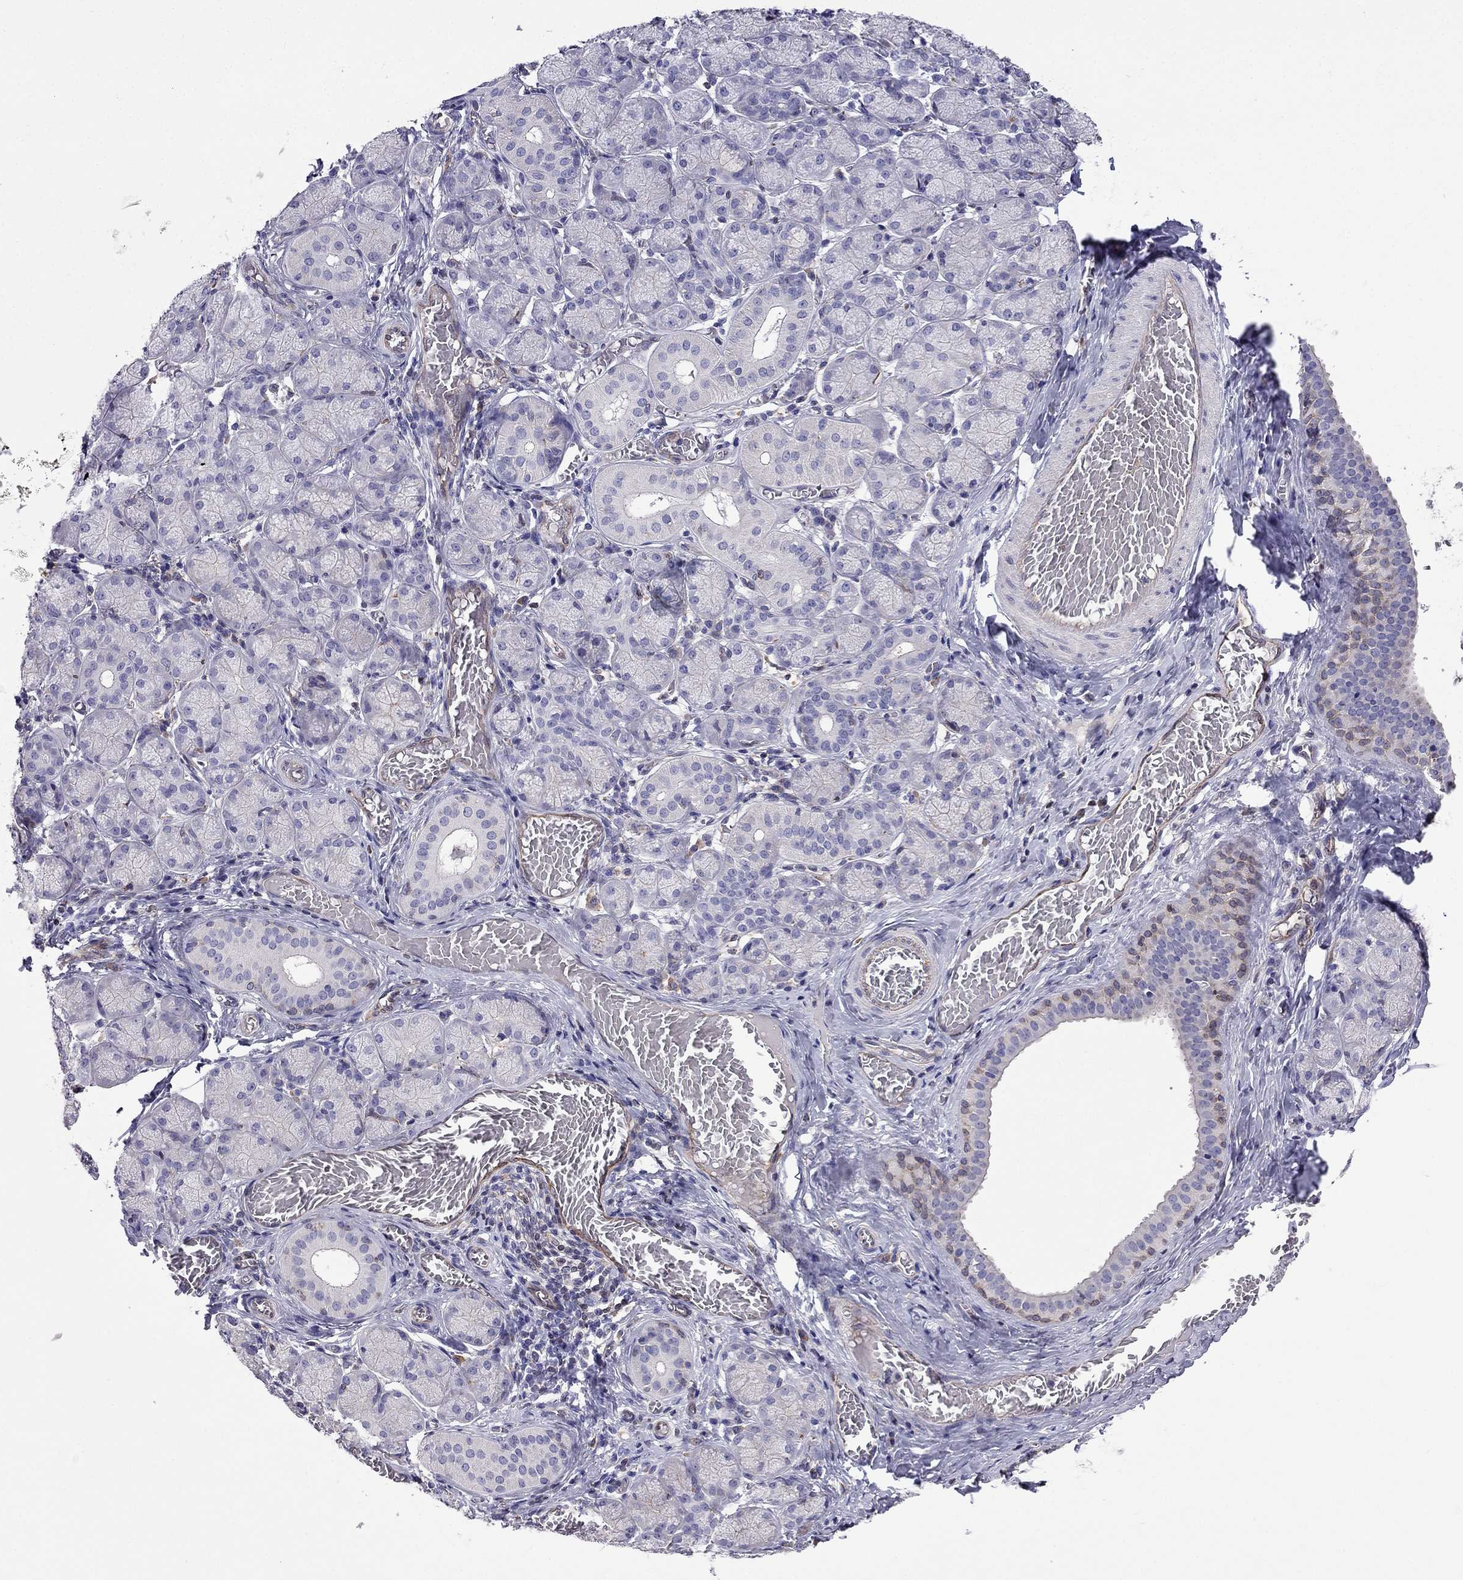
{"staining": {"intensity": "negative", "quantity": "none", "location": "none"}, "tissue": "salivary gland", "cell_type": "Glandular cells", "image_type": "normal", "snomed": [{"axis": "morphology", "description": "Normal tissue, NOS"}, {"axis": "topography", "description": "Salivary gland"}, {"axis": "topography", "description": "Peripheral nerve tissue"}], "caption": "A high-resolution histopathology image shows IHC staining of benign salivary gland, which exhibits no significant positivity in glandular cells.", "gene": "GNAL", "patient": {"sex": "female", "age": 24}}